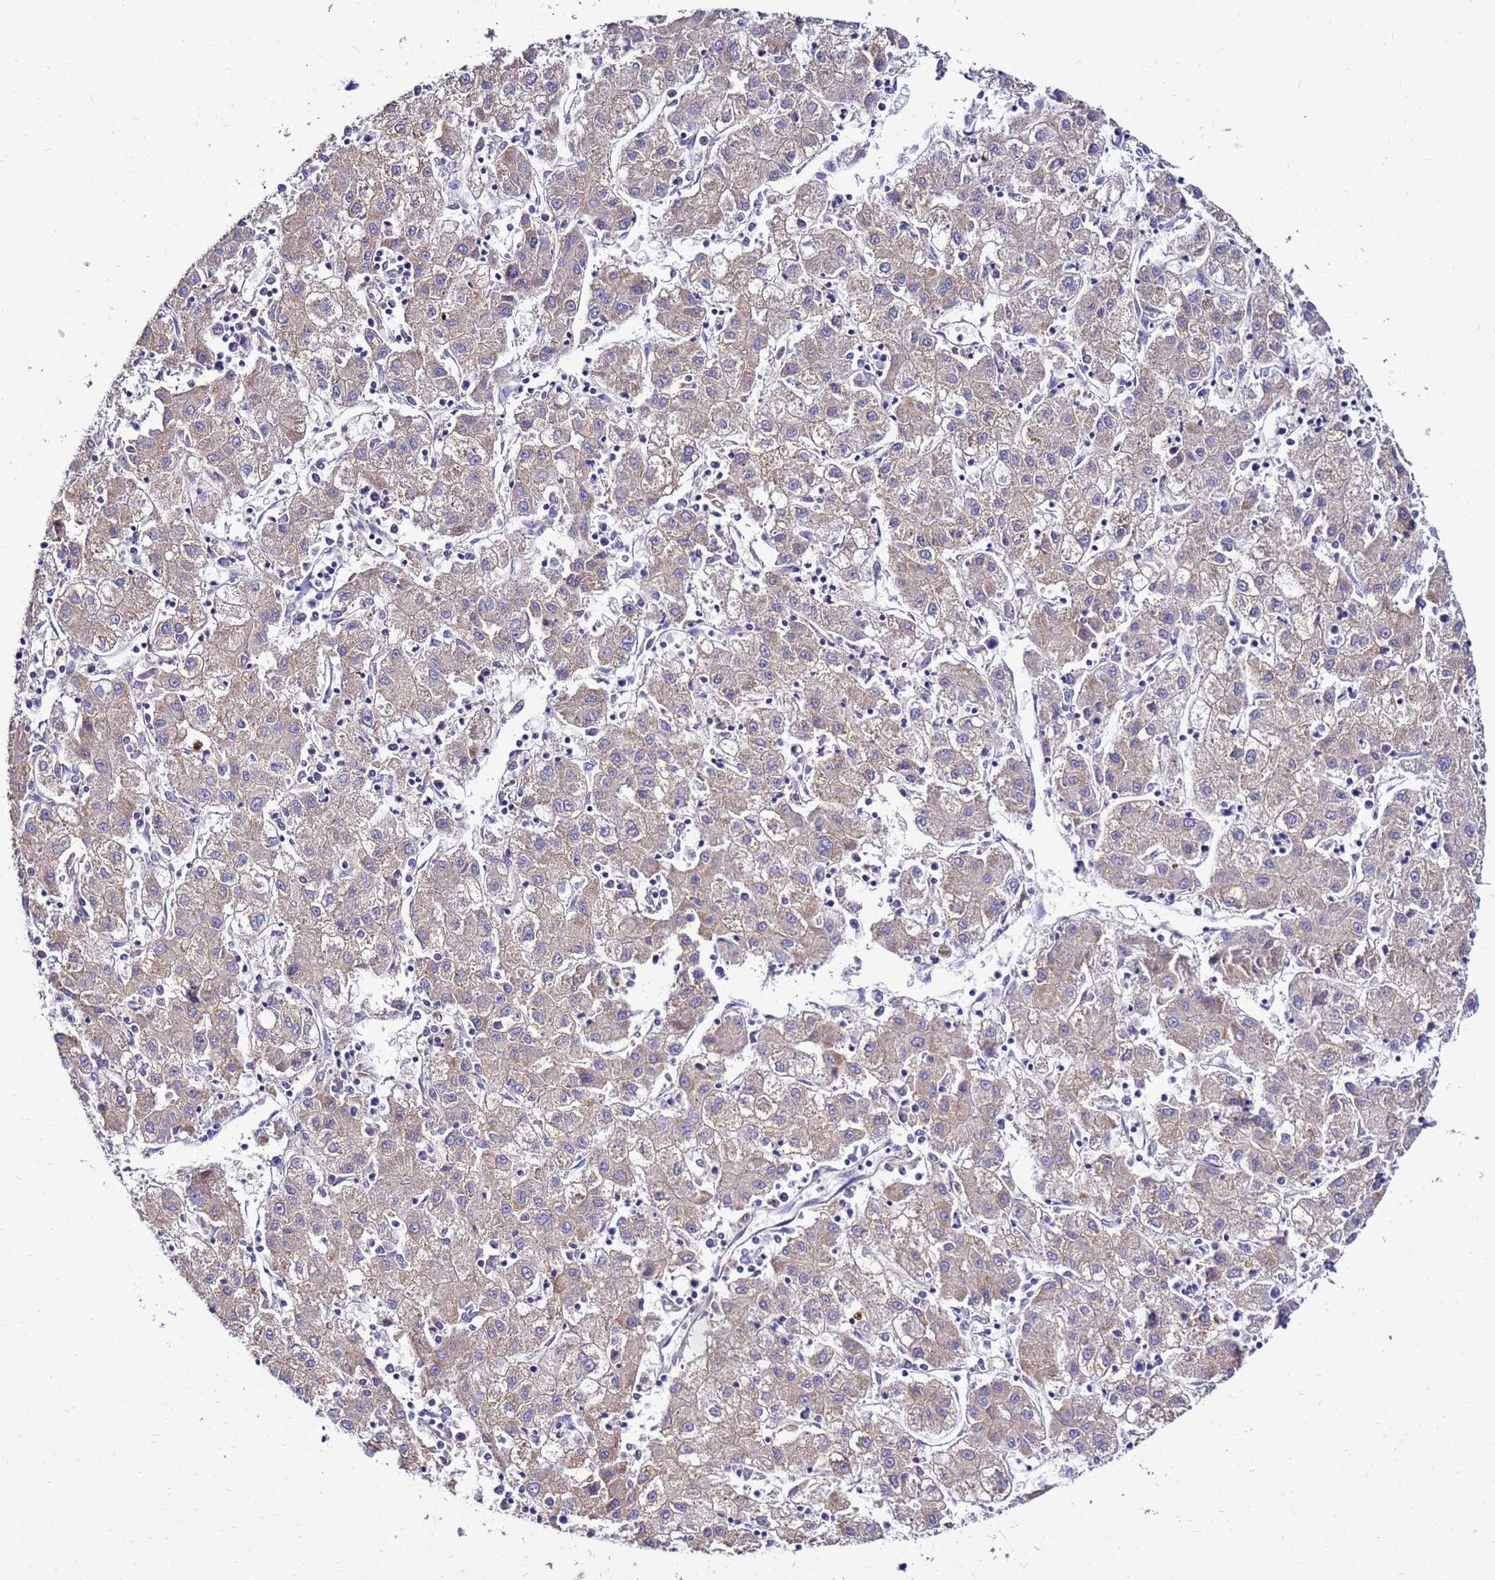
{"staining": {"intensity": "weak", "quantity": ">75%", "location": "cytoplasmic/membranous"}, "tissue": "liver cancer", "cell_type": "Tumor cells", "image_type": "cancer", "snomed": [{"axis": "morphology", "description": "Carcinoma, Hepatocellular, NOS"}, {"axis": "topography", "description": "Liver"}], "caption": "This photomicrograph demonstrates liver cancer stained with immunohistochemistry (IHC) to label a protein in brown. The cytoplasmic/membranous of tumor cells show weak positivity for the protein. Nuclei are counter-stained blue.", "gene": "HERC5", "patient": {"sex": "male", "age": 72}}